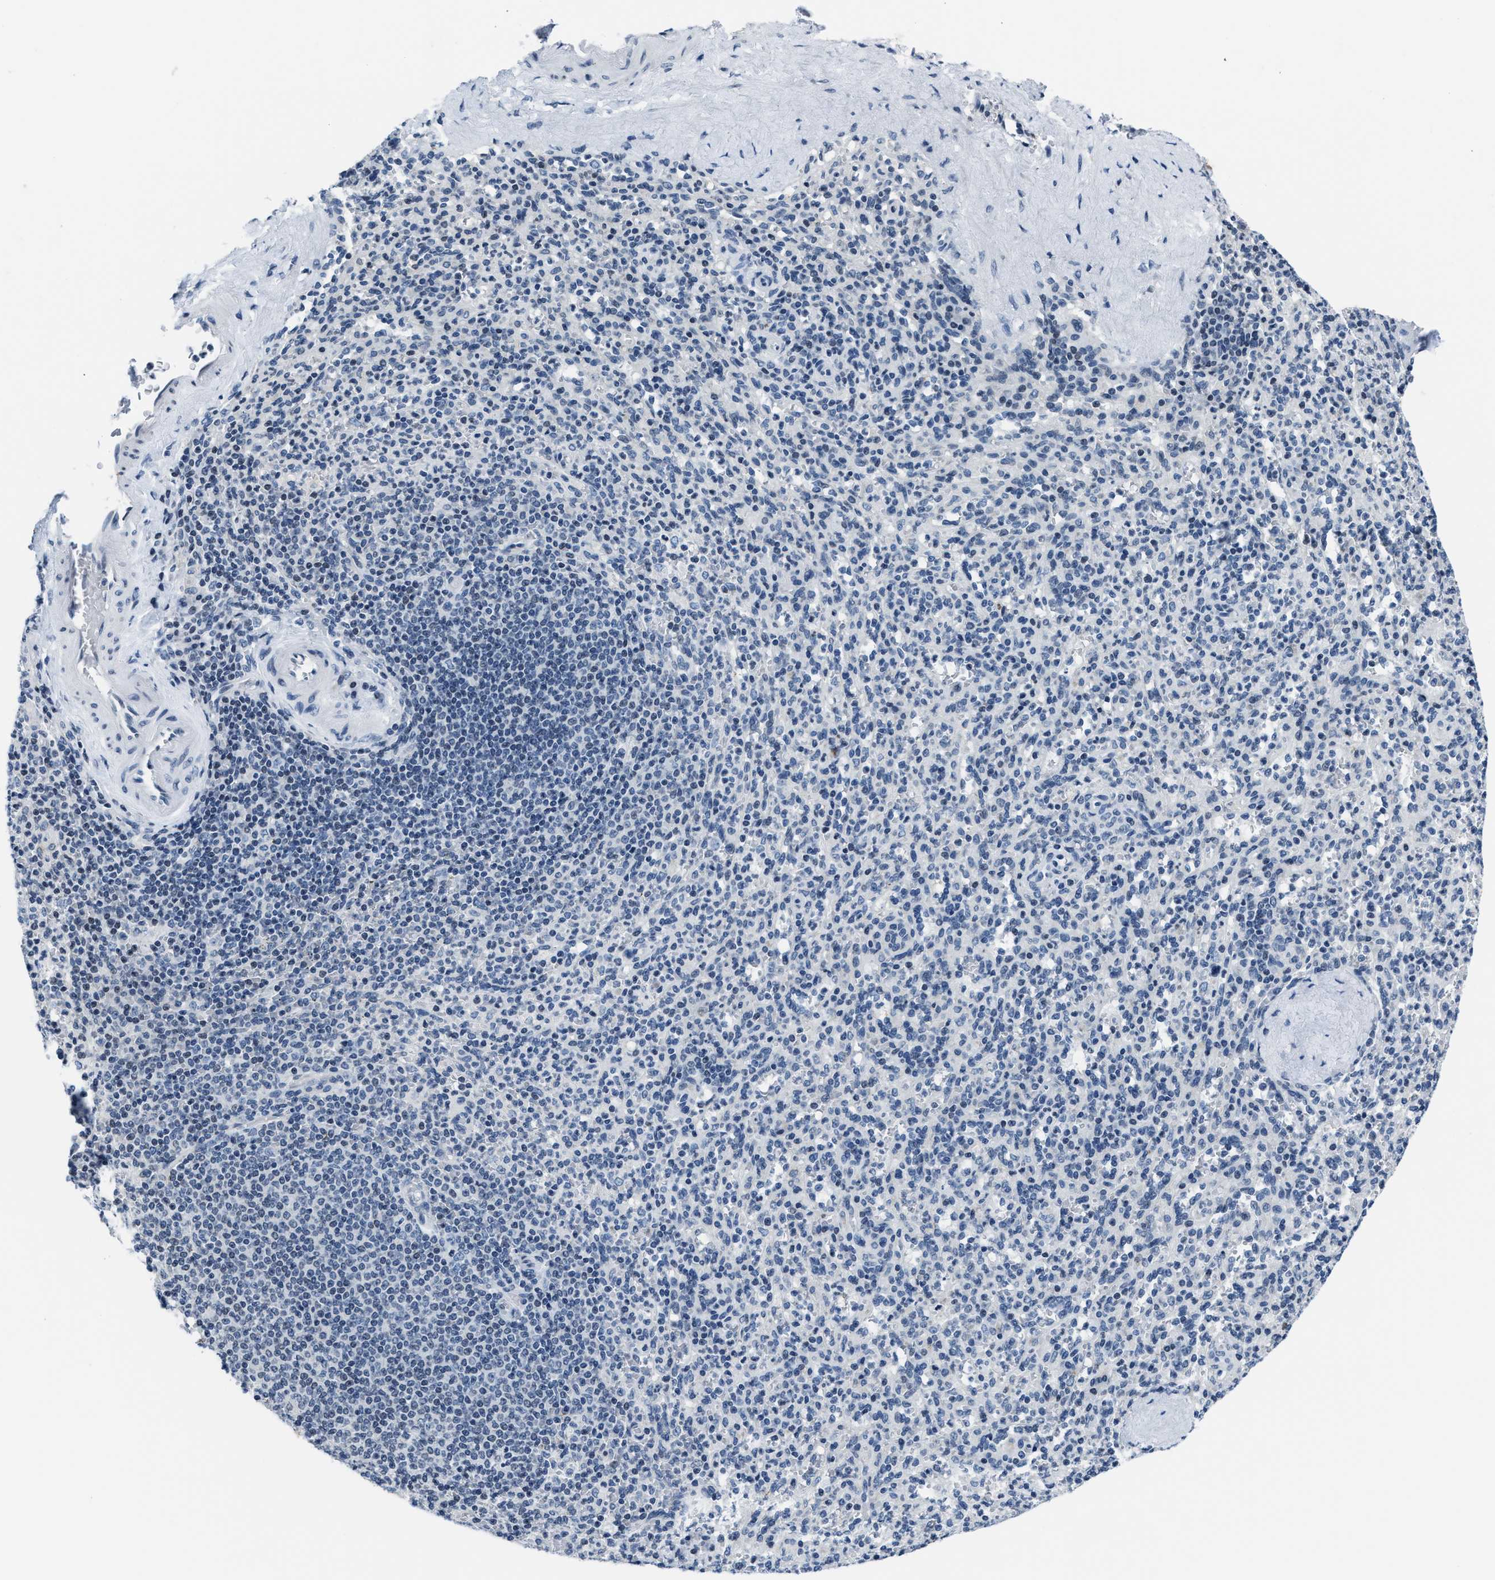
{"staining": {"intensity": "negative", "quantity": "none", "location": "none"}, "tissue": "spleen", "cell_type": "Cells in red pulp", "image_type": "normal", "snomed": [{"axis": "morphology", "description": "Normal tissue, NOS"}, {"axis": "topography", "description": "Spleen"}], "caption": "This micrograph is of unremarkable spleen stained with immunohistochemistry (IHC) to label a protein in brown with the nuclei are counter-stained blue. There is no positivity in cells in red pulp. The staining was performed using DAB to visualize the protein expression in brown, while the nuclei were stained in blue with hematoxylin (Magnification: 20x).", "gene": "ASZ1", "patient": {"sex": "male", "age": 36}}